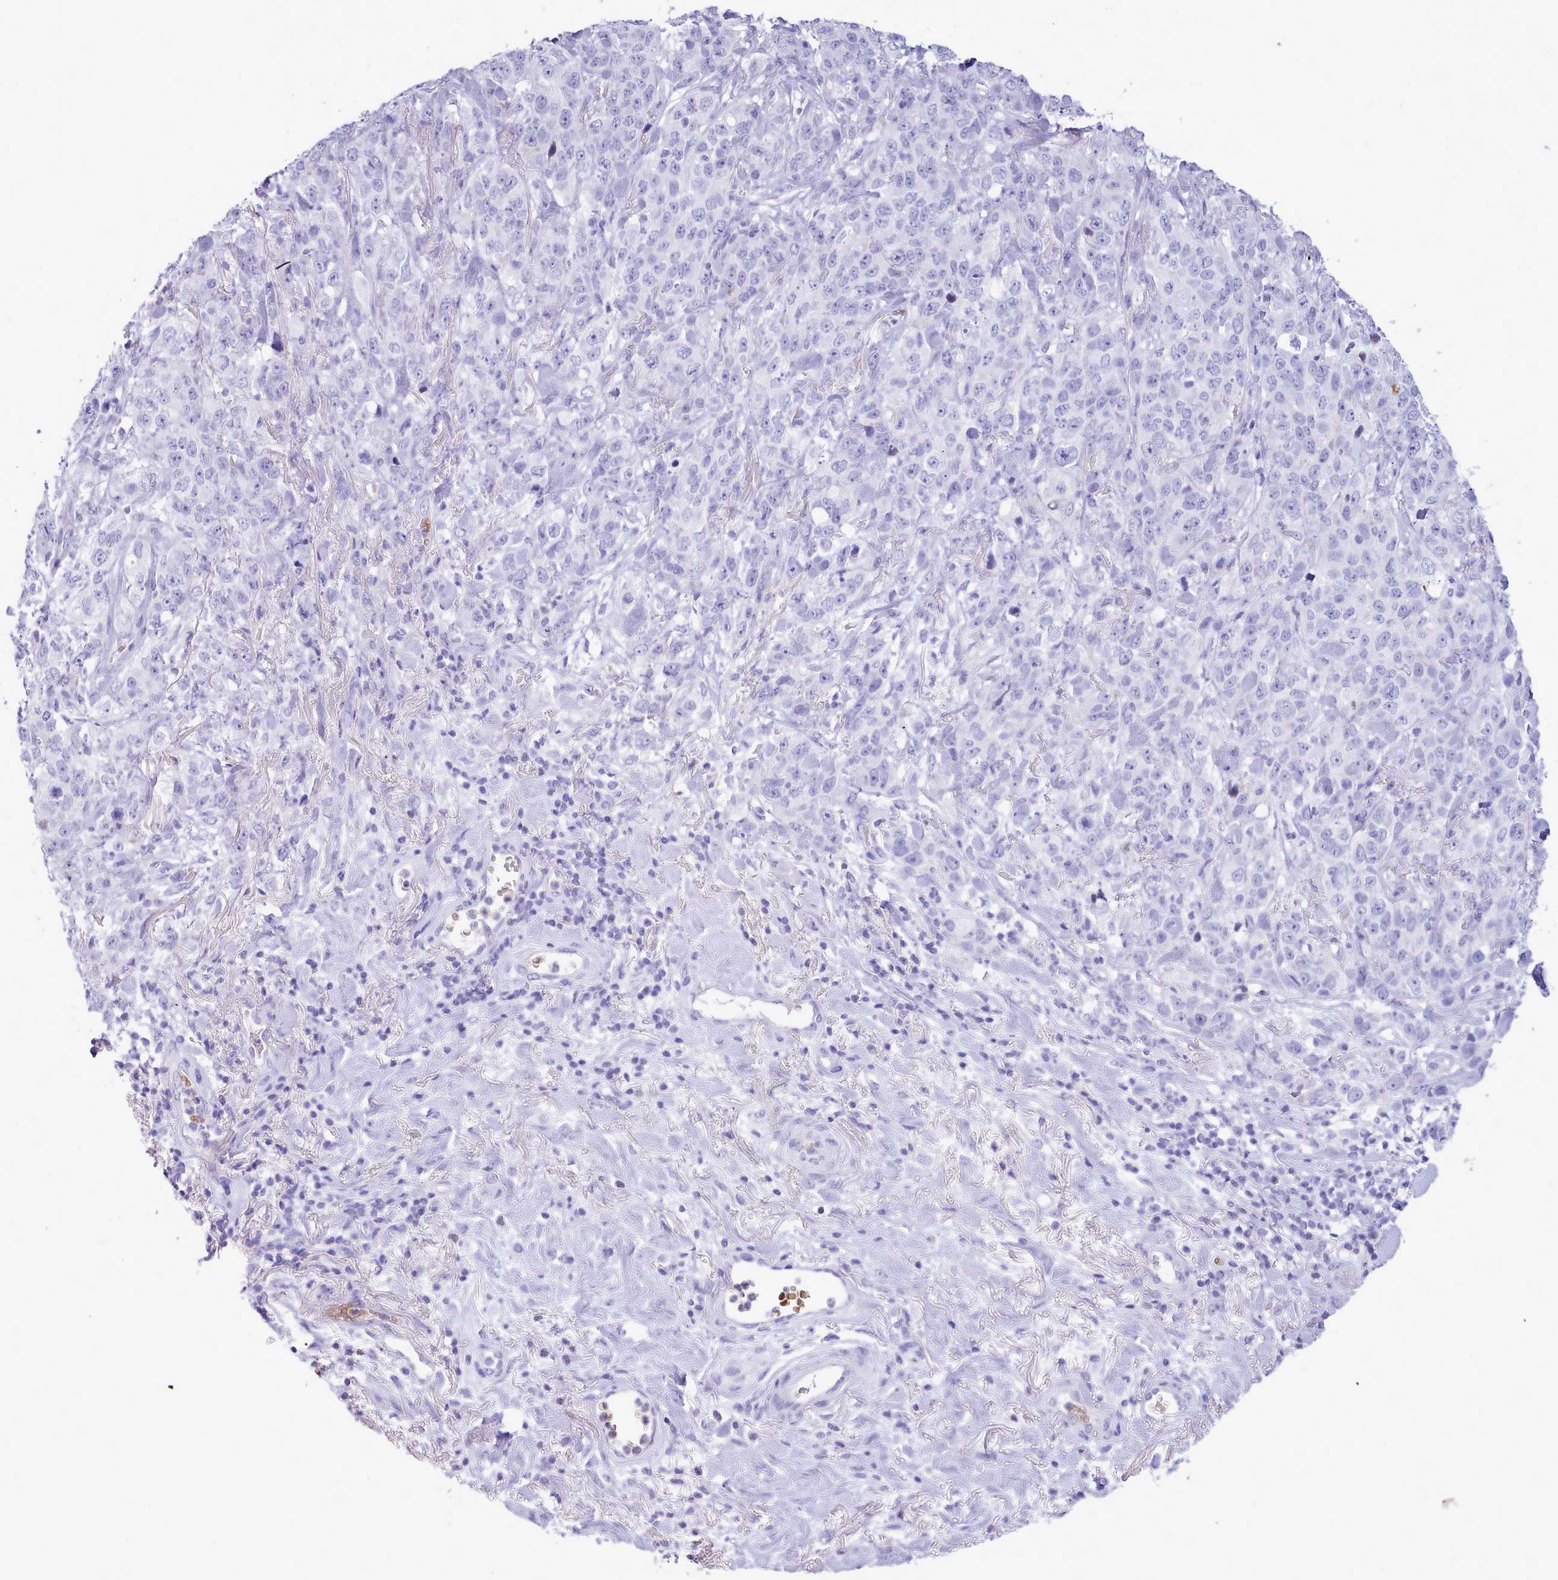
{"staining": {"intensity": "negative", "quantity": "none", "location": "none"}, "tissue": "stomach cancer", "cell_type": "Tumor cells", "image_type": "cancer", "snomed": [{"axis": "morphology", "description": "Adenocarcinoma, NOS"}, {"axis": "topography", "description": "Stomach"}], "caption": "A photomicrograph of adenocarcinoma (stomach) stained for a protein demonstrates no brown staining in tumor cells.", "gene": "NKX1-2", "patient": {"sex": "male", "age": 48}}